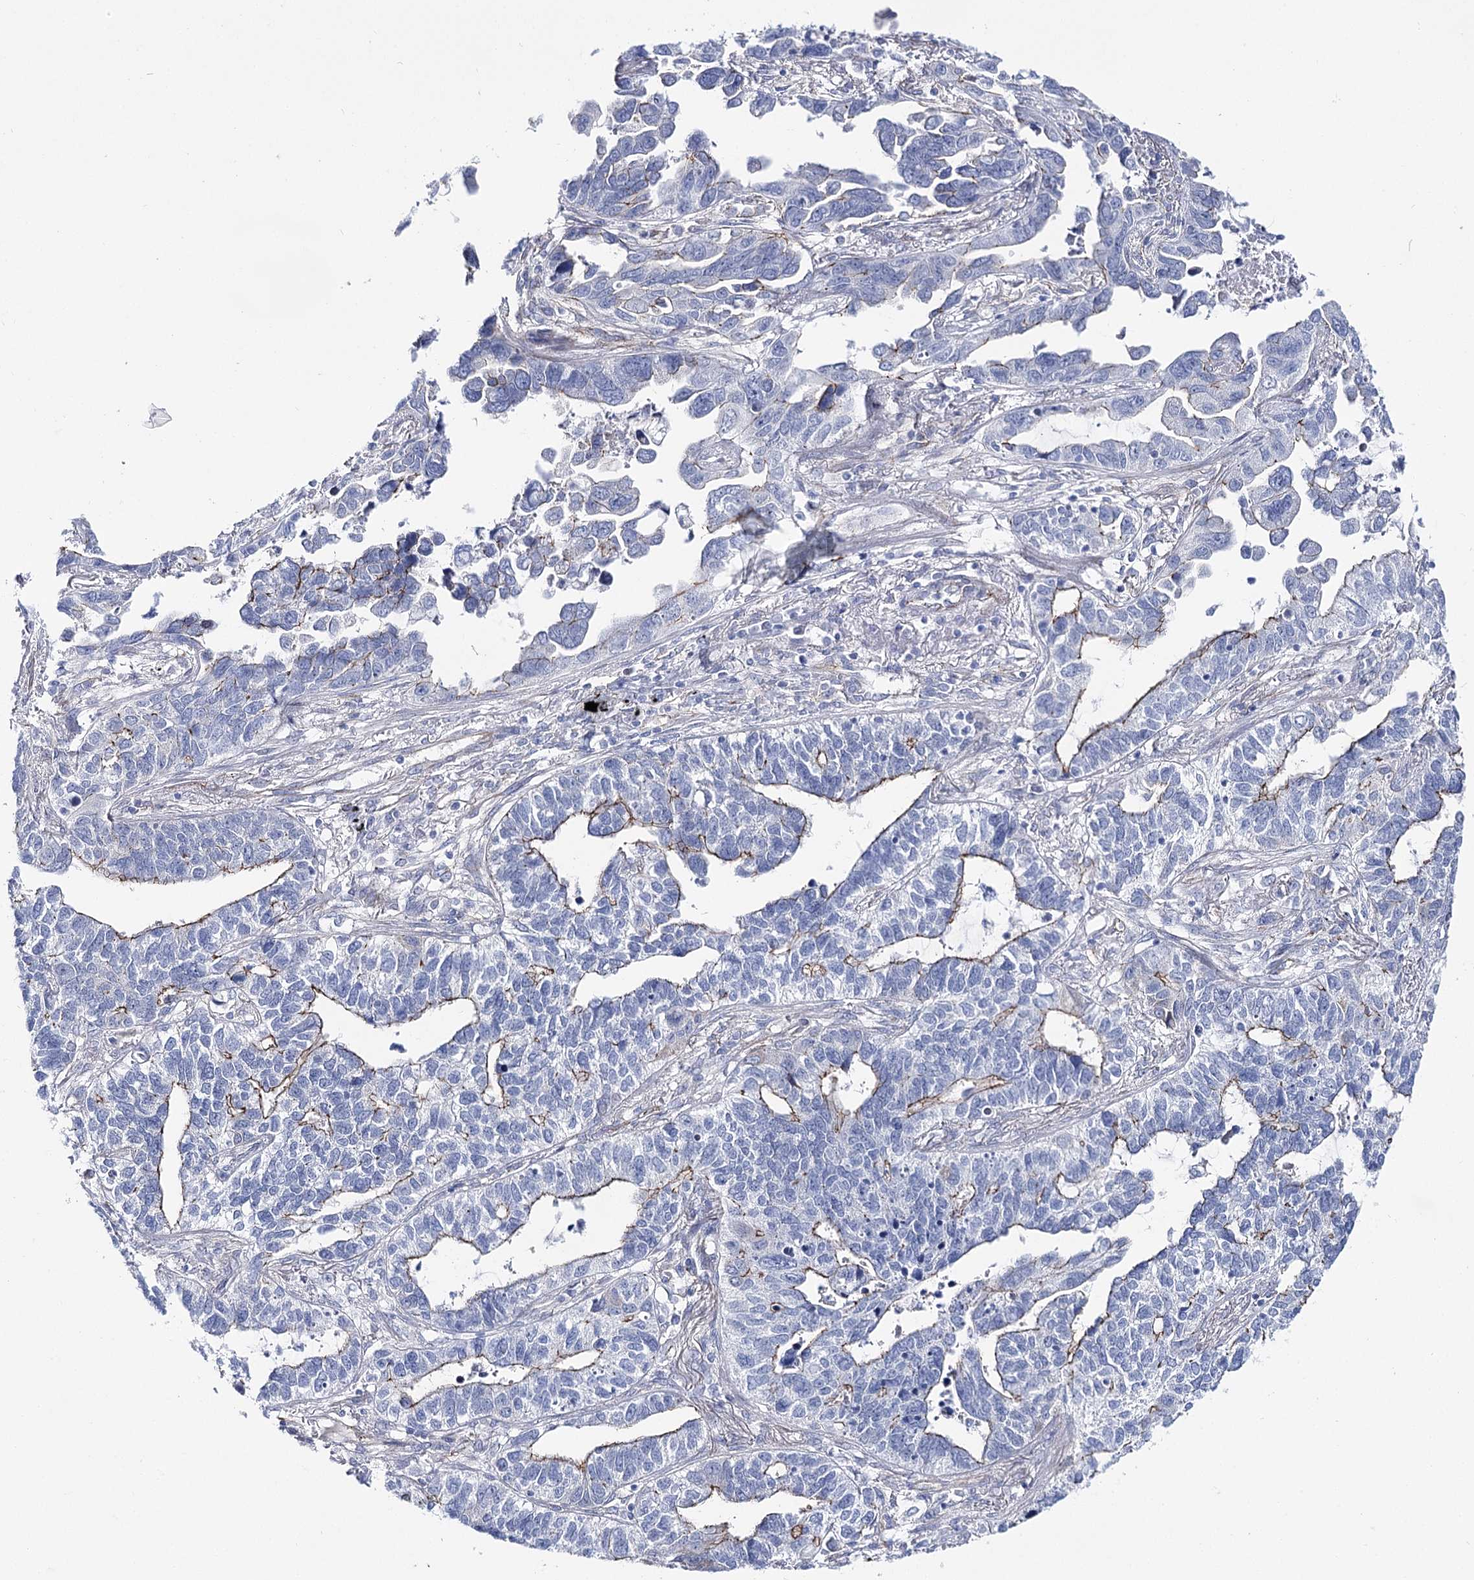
{"staining": {"intensity": "moderate", "quantity": "<25%", "location": "cytoplasmic/membranous"}, "tissue": "lung cancer", "cell_type": "Tumor cells", "image_type": "cancer", "snomed": [{"axis": "morphology", "description": "Adenocarcinoma, NOS"}, {"axis": "topography", "description": "Lung"}], "caption": "Protein analysis of lung adenocarcinoma tissue shows moderate cytoplasmic/membranous expression in approximately <25% of tumor cells. (DAB = brown stain, brightfield microscopy at high magnification).", "gene": "NRAP", "patient": {"sex": "male", "age": 67}}